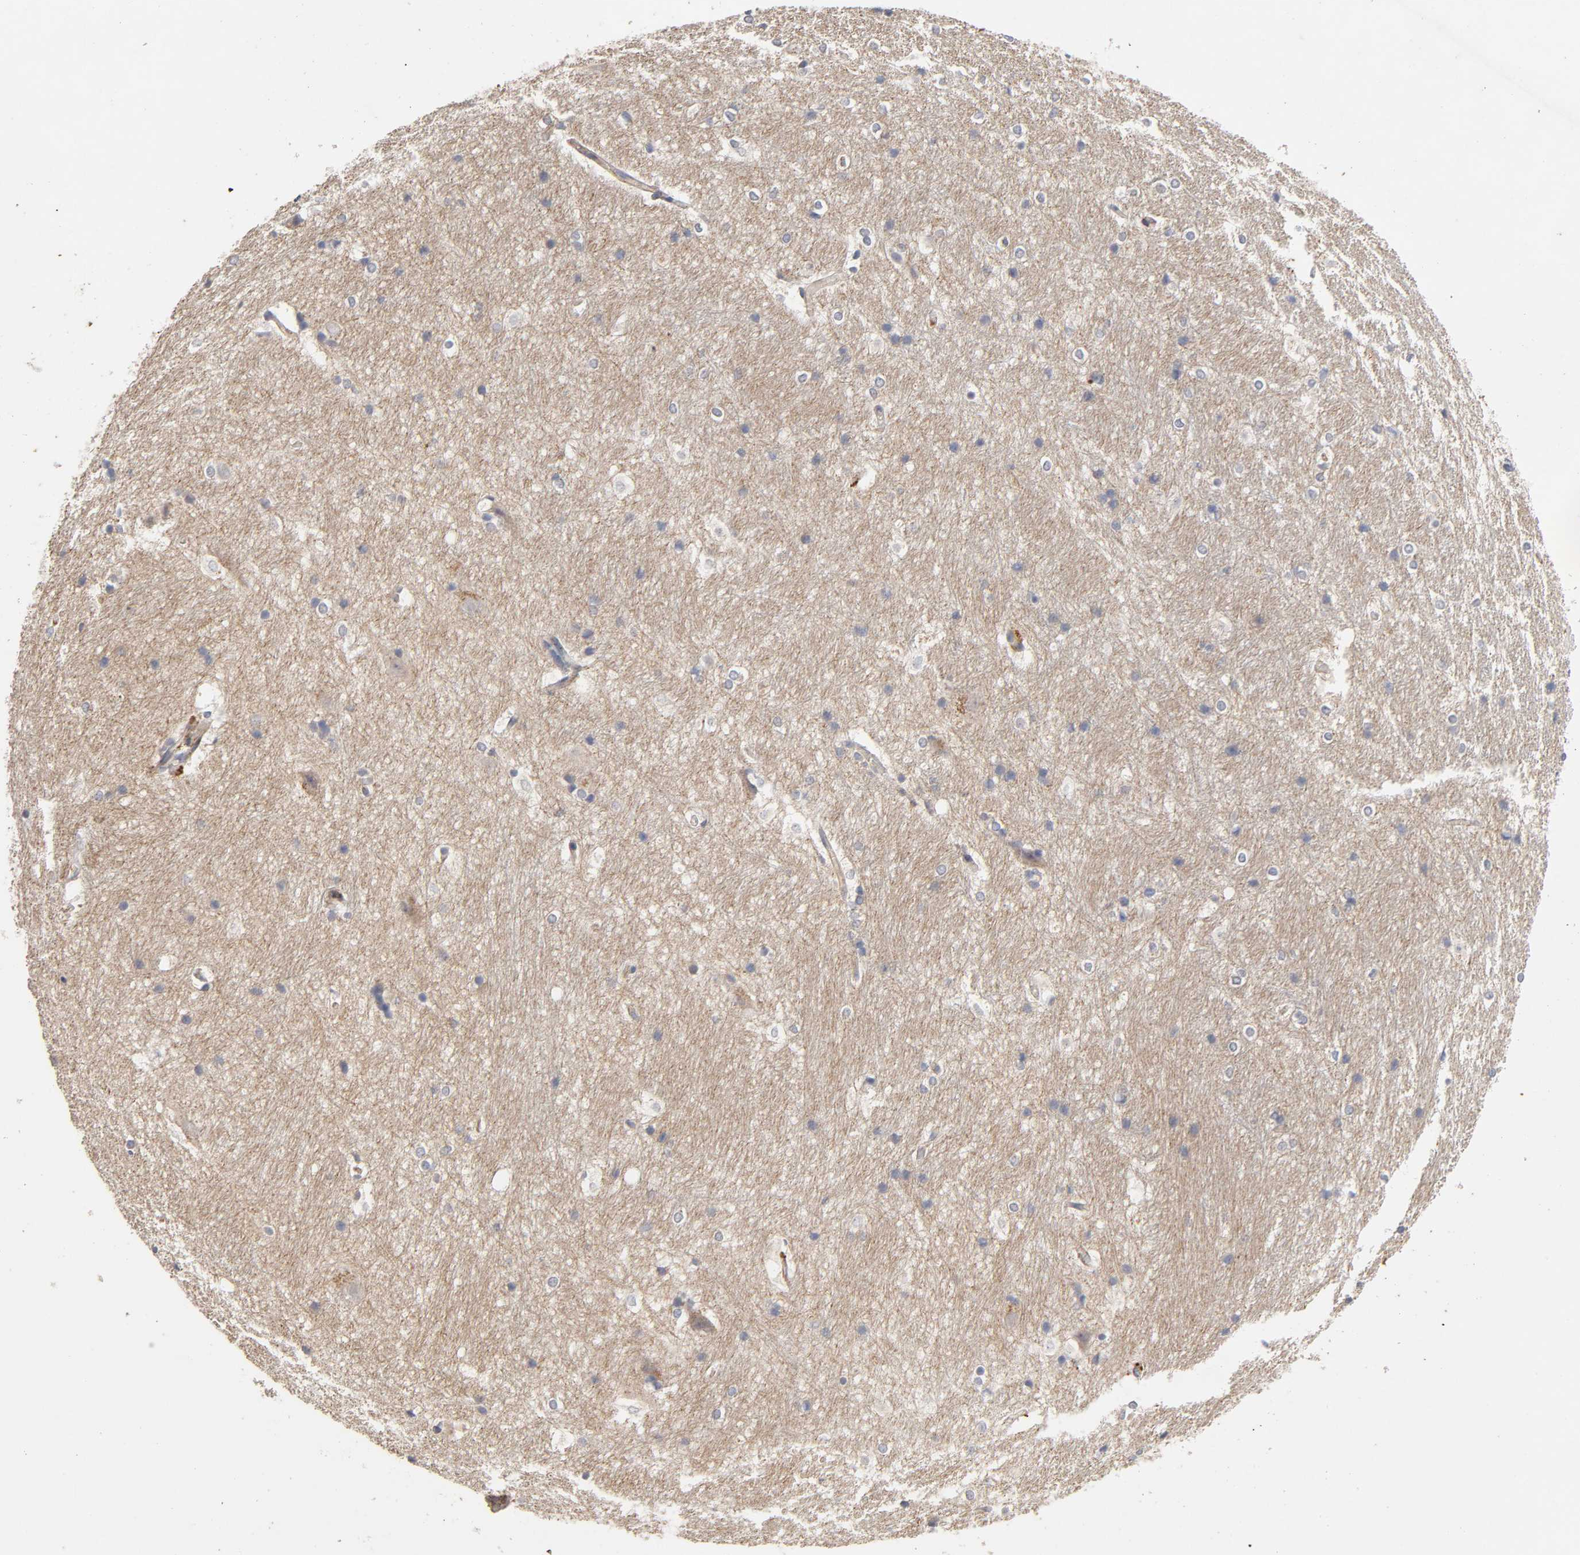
{"staining": {"intensity": "weak", "quantity": ">75%", "location": "cytoplasmic/membranous"}, "tissue": "hippocampus", "cell_type": "Glial cells", "image_type": "normal", "snomed": [{"axis": "morphology", "description": "Normal tissue, NOS"}, {"axis": "topography", "description": "Hippocampus"}], "caption": "An immunohistochemistry (IHC) micrograph of unremarkable tissue is shown. Protein staining in brown labels weak cytoplasmic/membranous positivity in hippocampus within glial cells.", "gene": "PDZD11", "patient": {"sex": "female", "age": 19}}